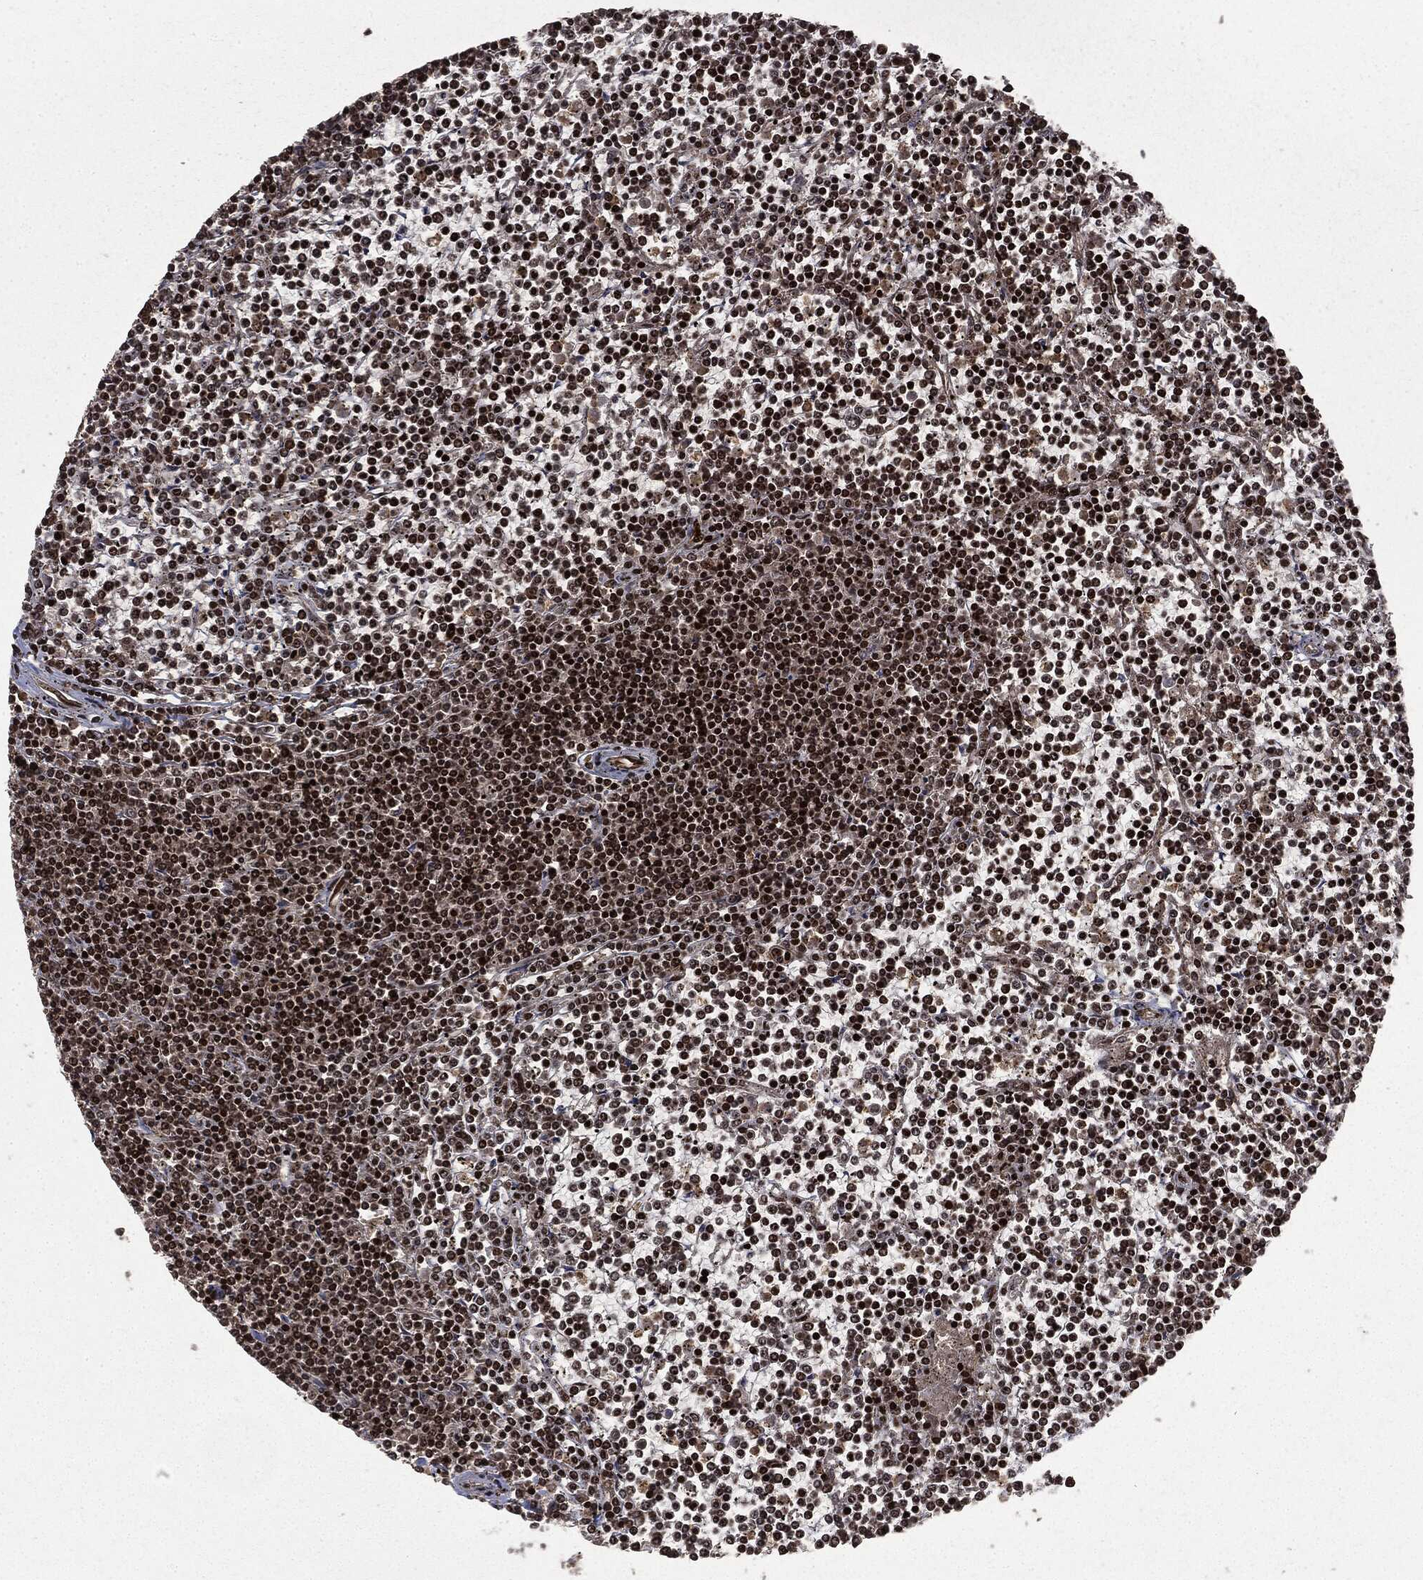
{"staining": {"intensity": "strong", "quantity": "25%-75%", "location": "nuclear"}, "tissue": "lymphoma", "cell_type": "Tumor cells", "image_type": "cancer", "snomed": [{"axis": "morphology", "description": "Malignant lymphoma, non-Hodgkin's type, Low grade"}, {"axis": "topography", "description": "Spleen"}], "caption": "Immunohistochemistry (IHC) photomicrograph of neoplastic tissue: human lymphoma stained using immunohistochemistry displays high levels of strong protein expression localized specifically in the nuclear of tumor cells, appearing as a nuclear brown color.", "gene": "CTDP1", "patient": {"sex": "female", "age": 19}}